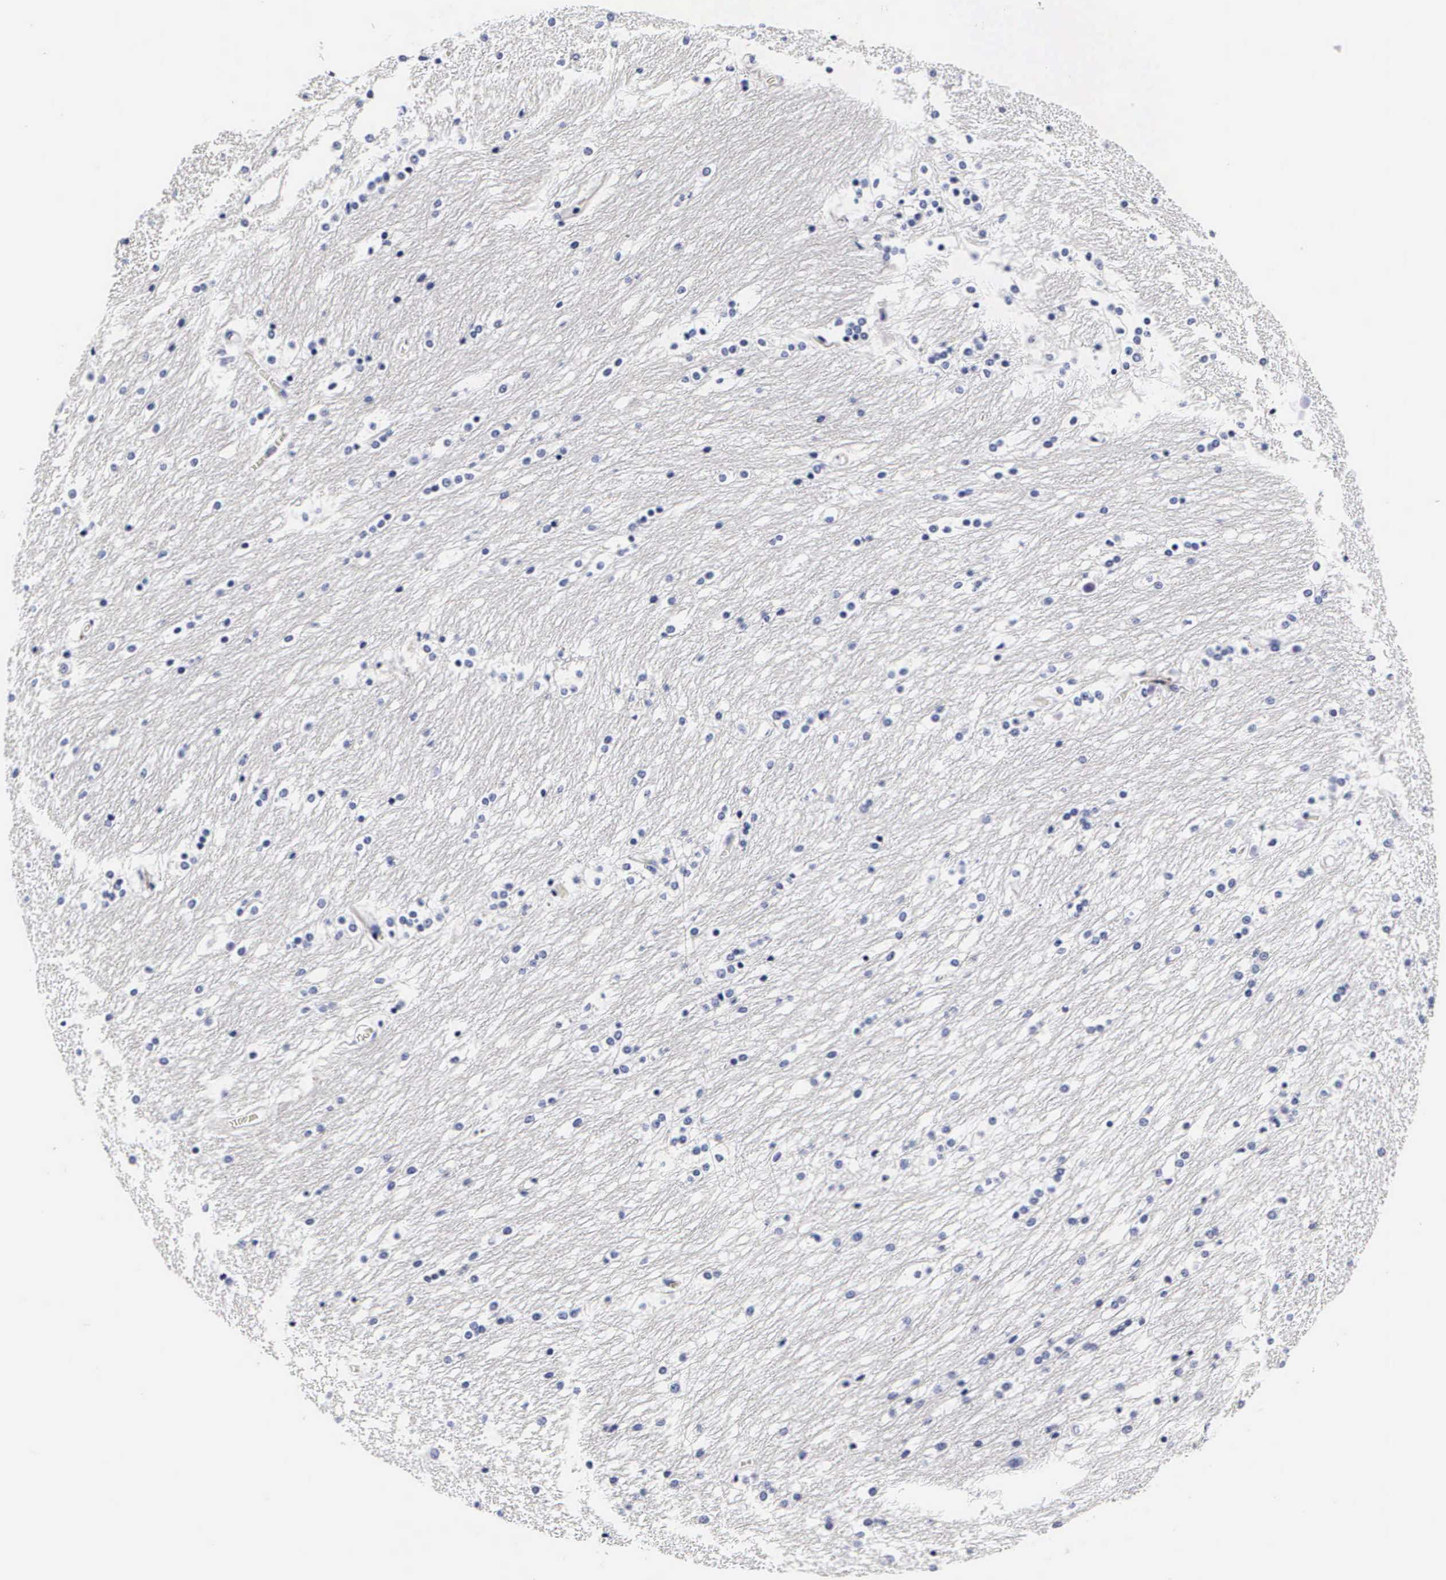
{"staining": {"intensity": "negative", "quantity": "none", "location": "none"}, "tissue": "caudate", "cell_type": "Glial cells", "image_type": "normal", "snomed": [{"axis": "morphology", "description": "Normal tissue, NOS"}, {"axis": "topography", "description": "Lateral ventricle wall"}], "caption": "Protein analysis of benign caudate displays no significant positivity in glial cells. (DAB immunohistochemistry visualized using brightfield microscopy, high magnification).", "gene": "RNASE6", "patient": {"sex": "female", "age": 19}}